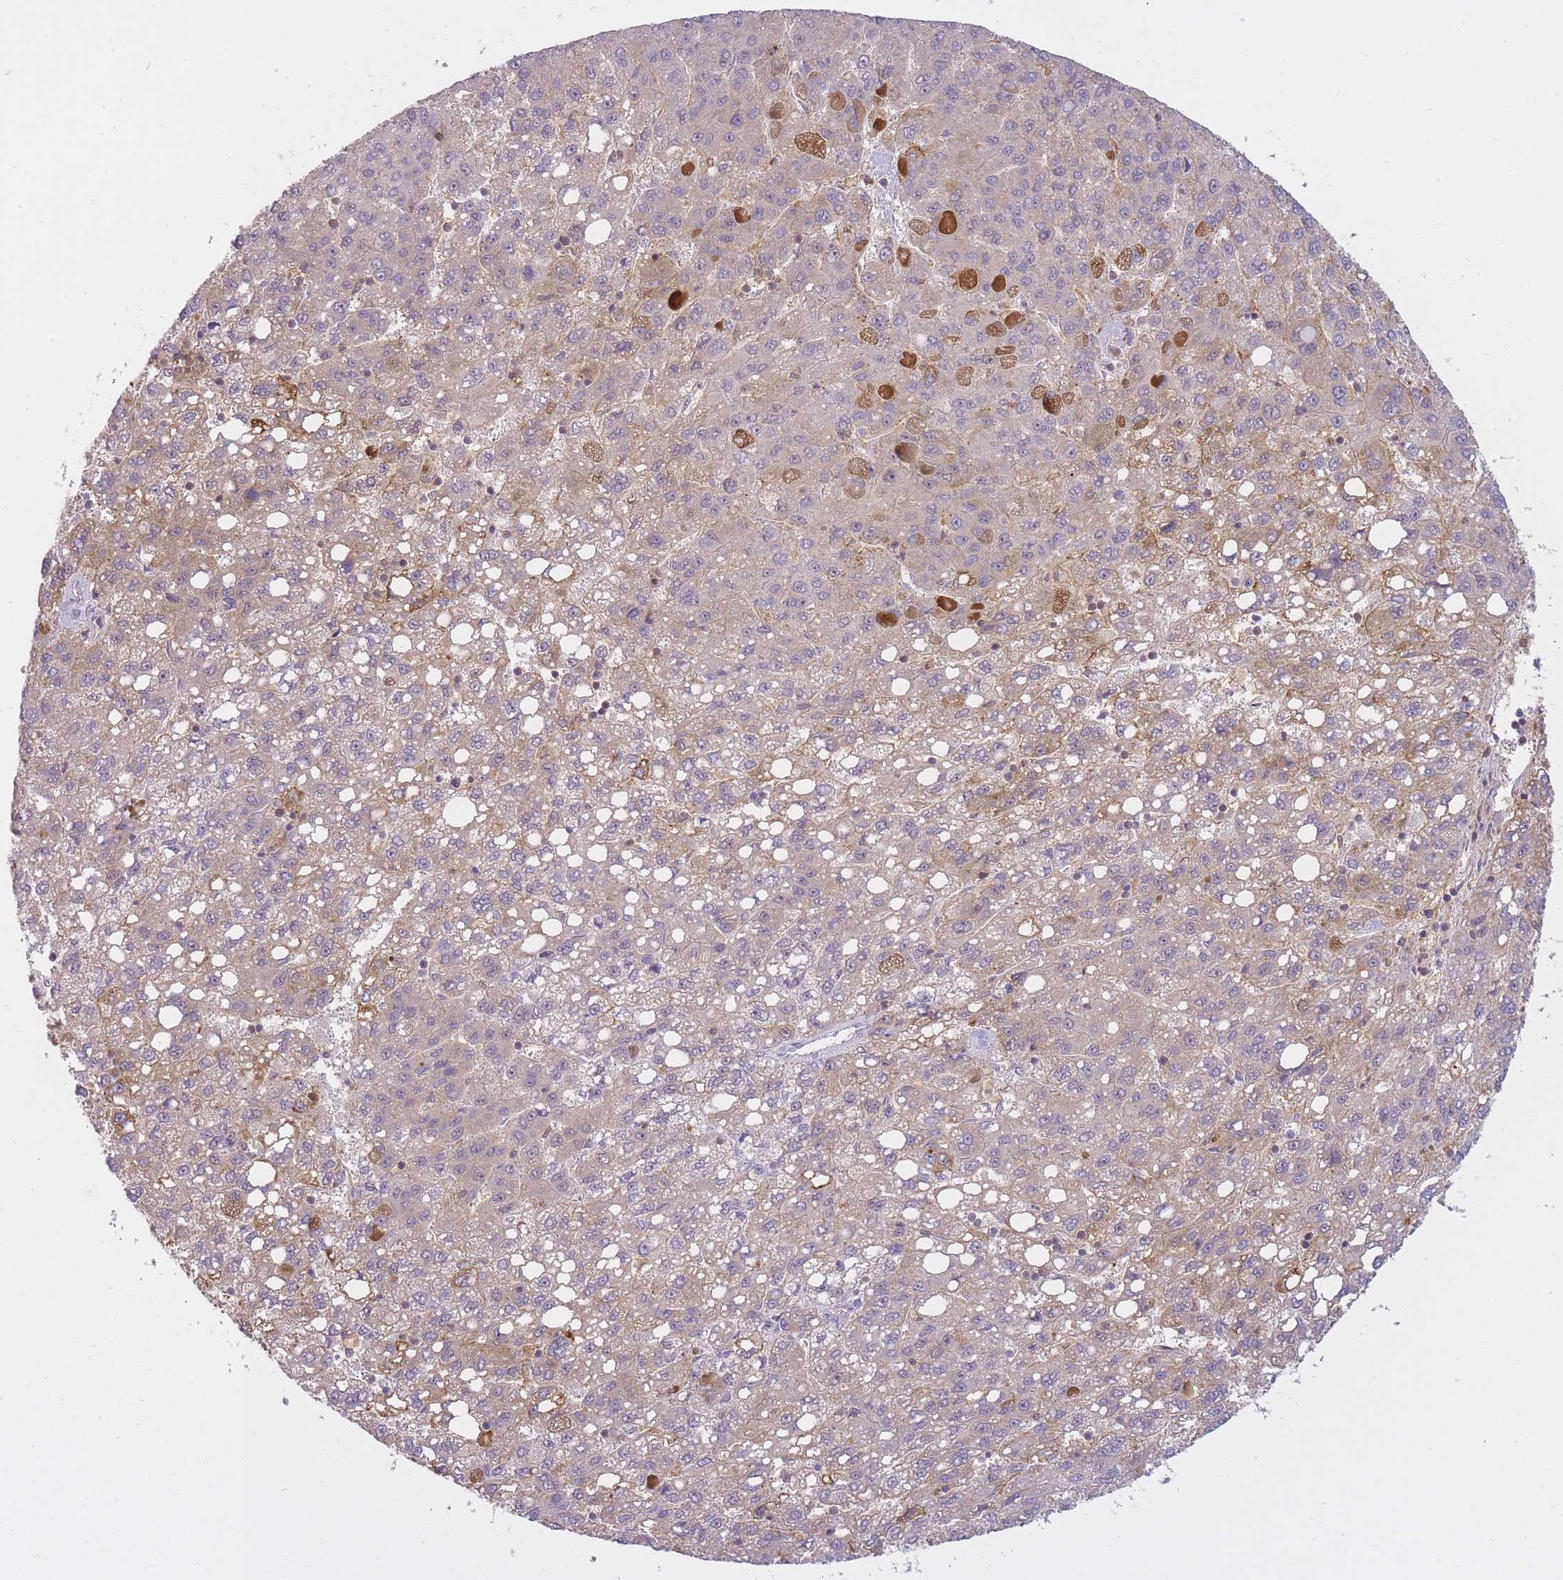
{"staining": {"intensity": "weak", "quantity": "25%-75%", "location": "cytoplasmic/membranous"}, "tissue": "liver cancer", "cell_type": "Tumor cells", "image_type": "cancer", "snomed": [{"axis": "morphology", "description": "Carcinoma, Hepatocellular, NOS"}, {"axis": "topography", "description": "Liver"}], "caption": "Liver cancer tissue reveals weak cytoplasmic/membranous staining in approximately 25%-75% of tumor cells, visualized by immunohistochemistry.", "gene": "CXorf38", "patient": {"sex": "female", "age": 82}}